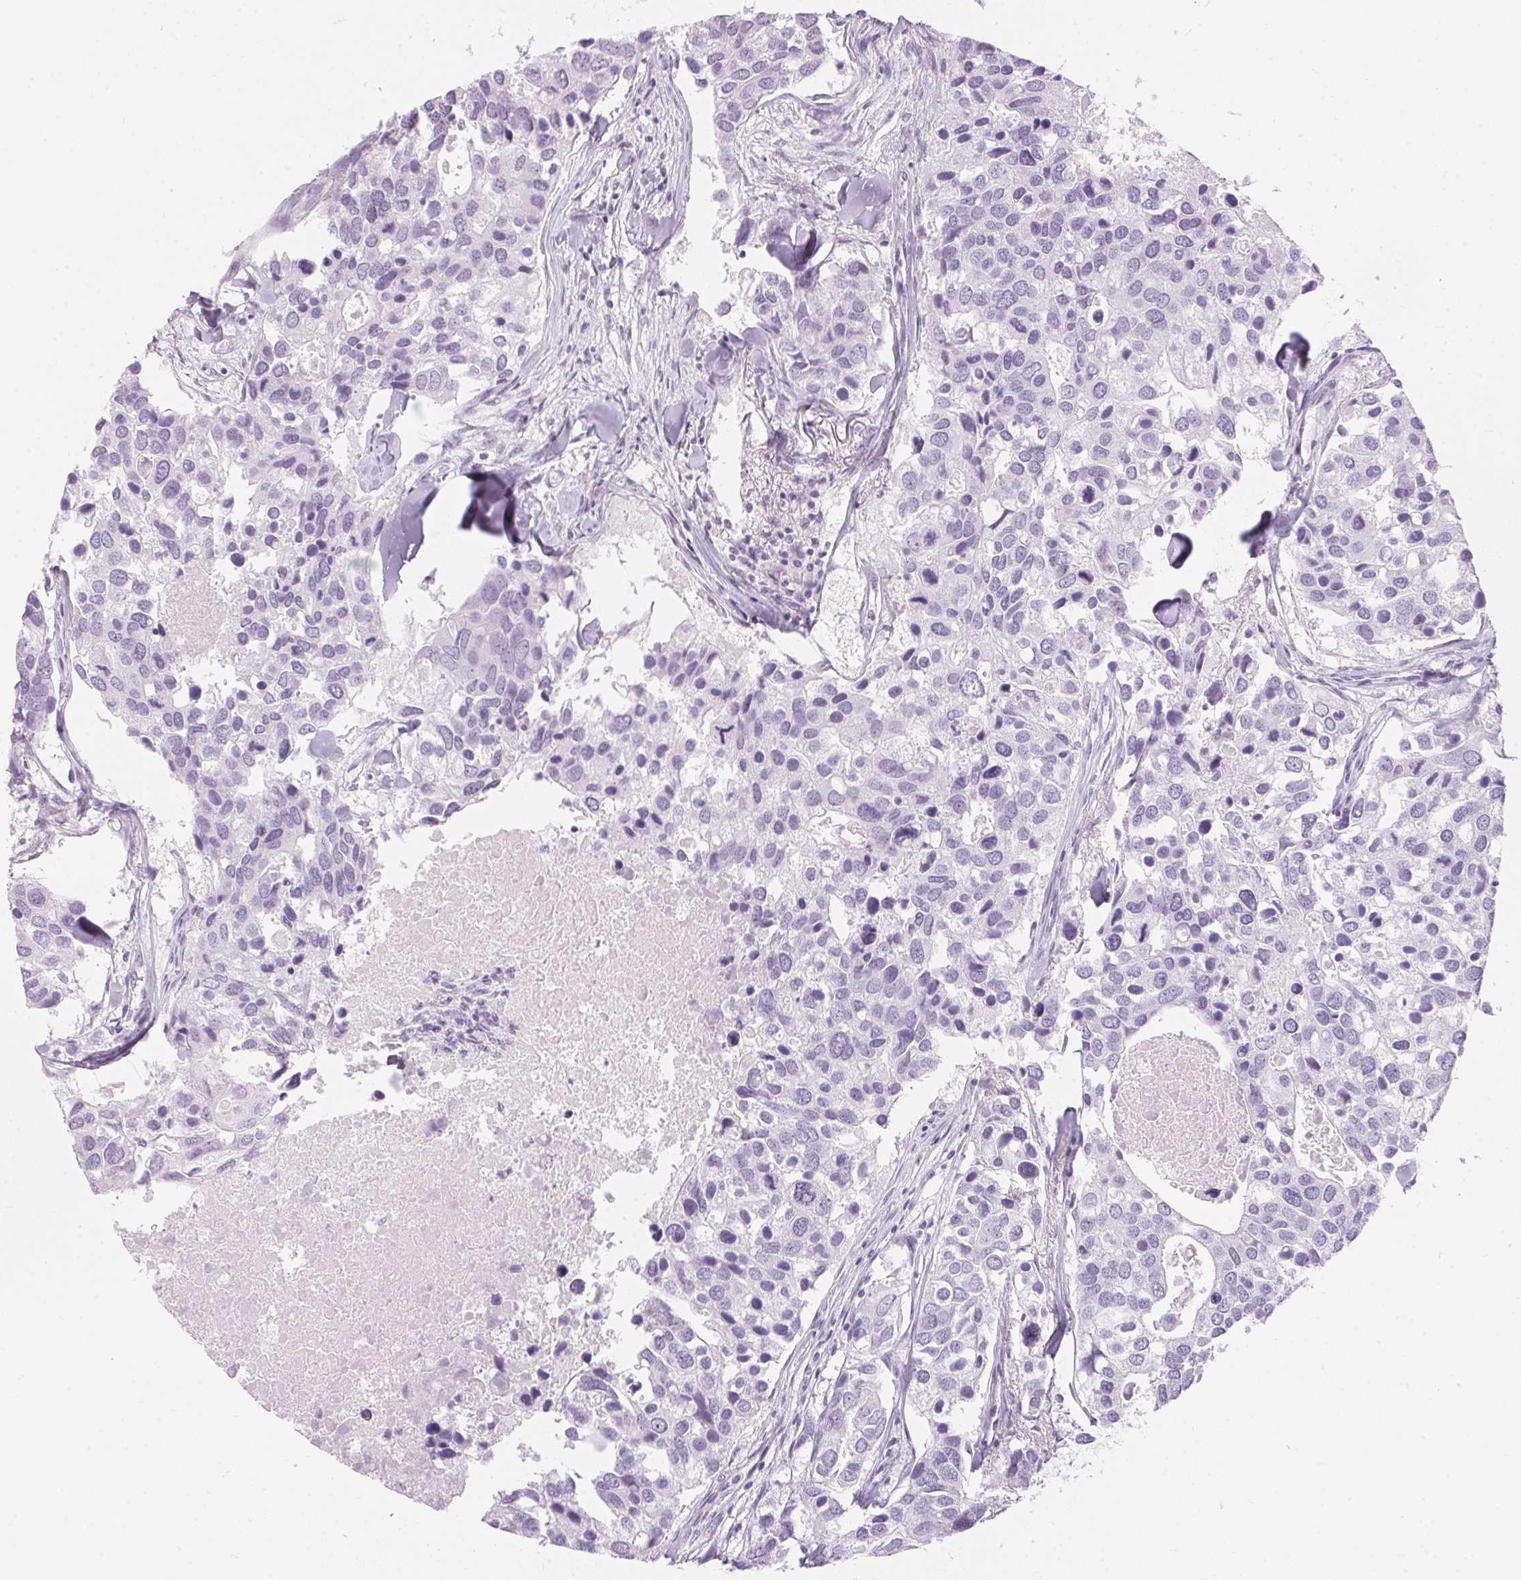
{"staining": {"intensity": "negative", "quantity": "none", "location": "none"}, "tissue": "breast cancer", "cell_type": "Tumor cells", "image_type": "cancer", "snomed": [{"axis": "morphology", "description": "Duct carcinoma"}, {"axis": "topography", "description": "Breast"}], "caption": "The histopathology image demonstrates no staining of tumor cells in invasive ductal carcinoma (breast).", "gene": "CADPS", "patient": {"sex": "female", "age": 83}}